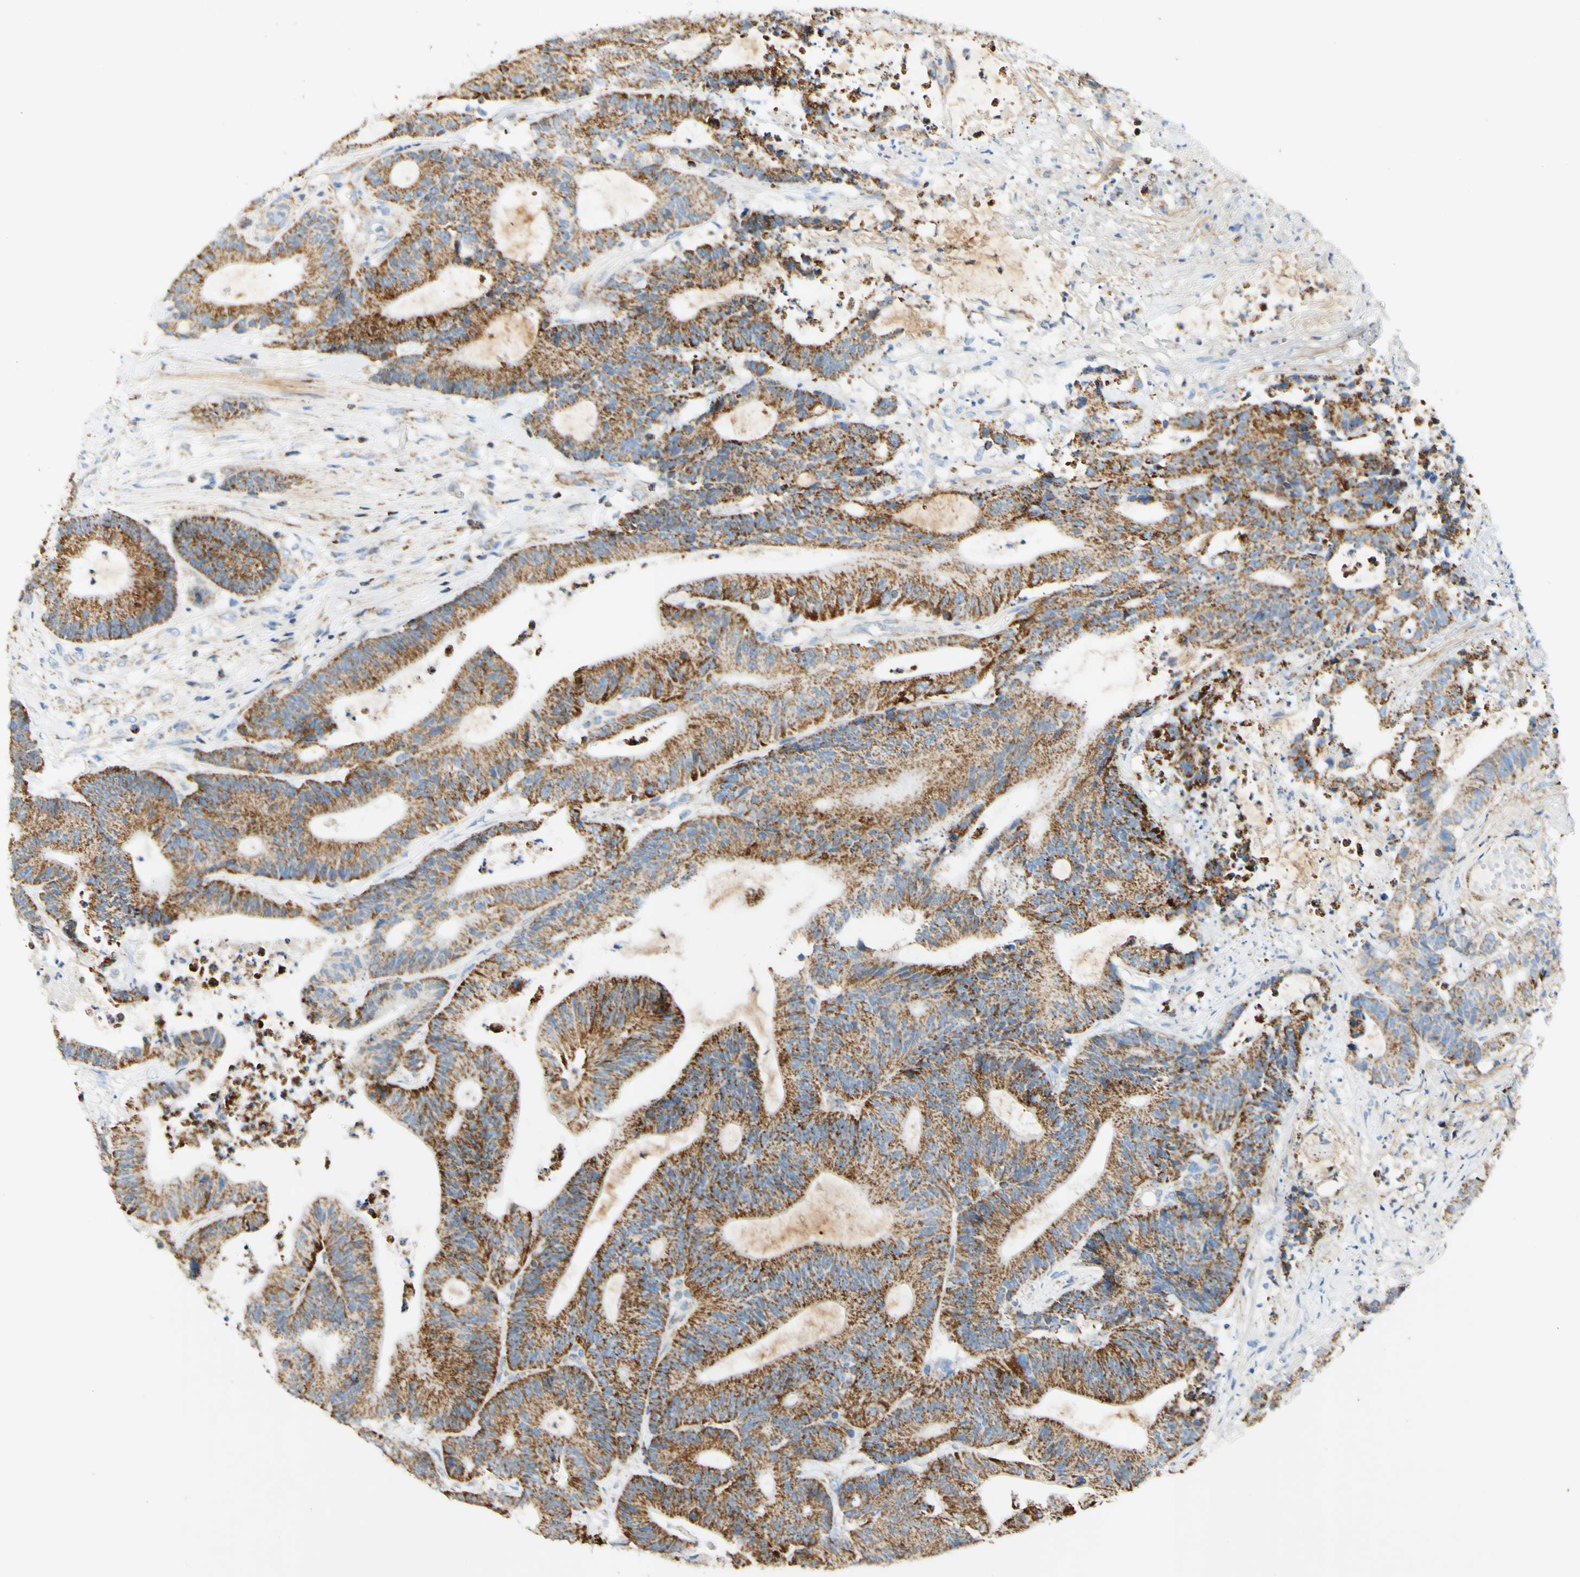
{"staining": {"intensity": "moderate", "quantity": ">75%", "location": "cytoplasmic/membranous"}, "tissue": "colorectal cancer", "cell_type": "Tumor cells", "image_type": "cancer", "snomed": [{"axis": "morphology", "description": "Adenocarcinoma, NOS"}, {"axis": "topography", "description": "Colon"}], "caption": "Adenocarcinoma (colorectal) tissue shows moderate cytoplasmic/membranous staining in about >75% of tumor cells", "gene": "OXCT1", "patient": {"sex": "female", "age": 84}}